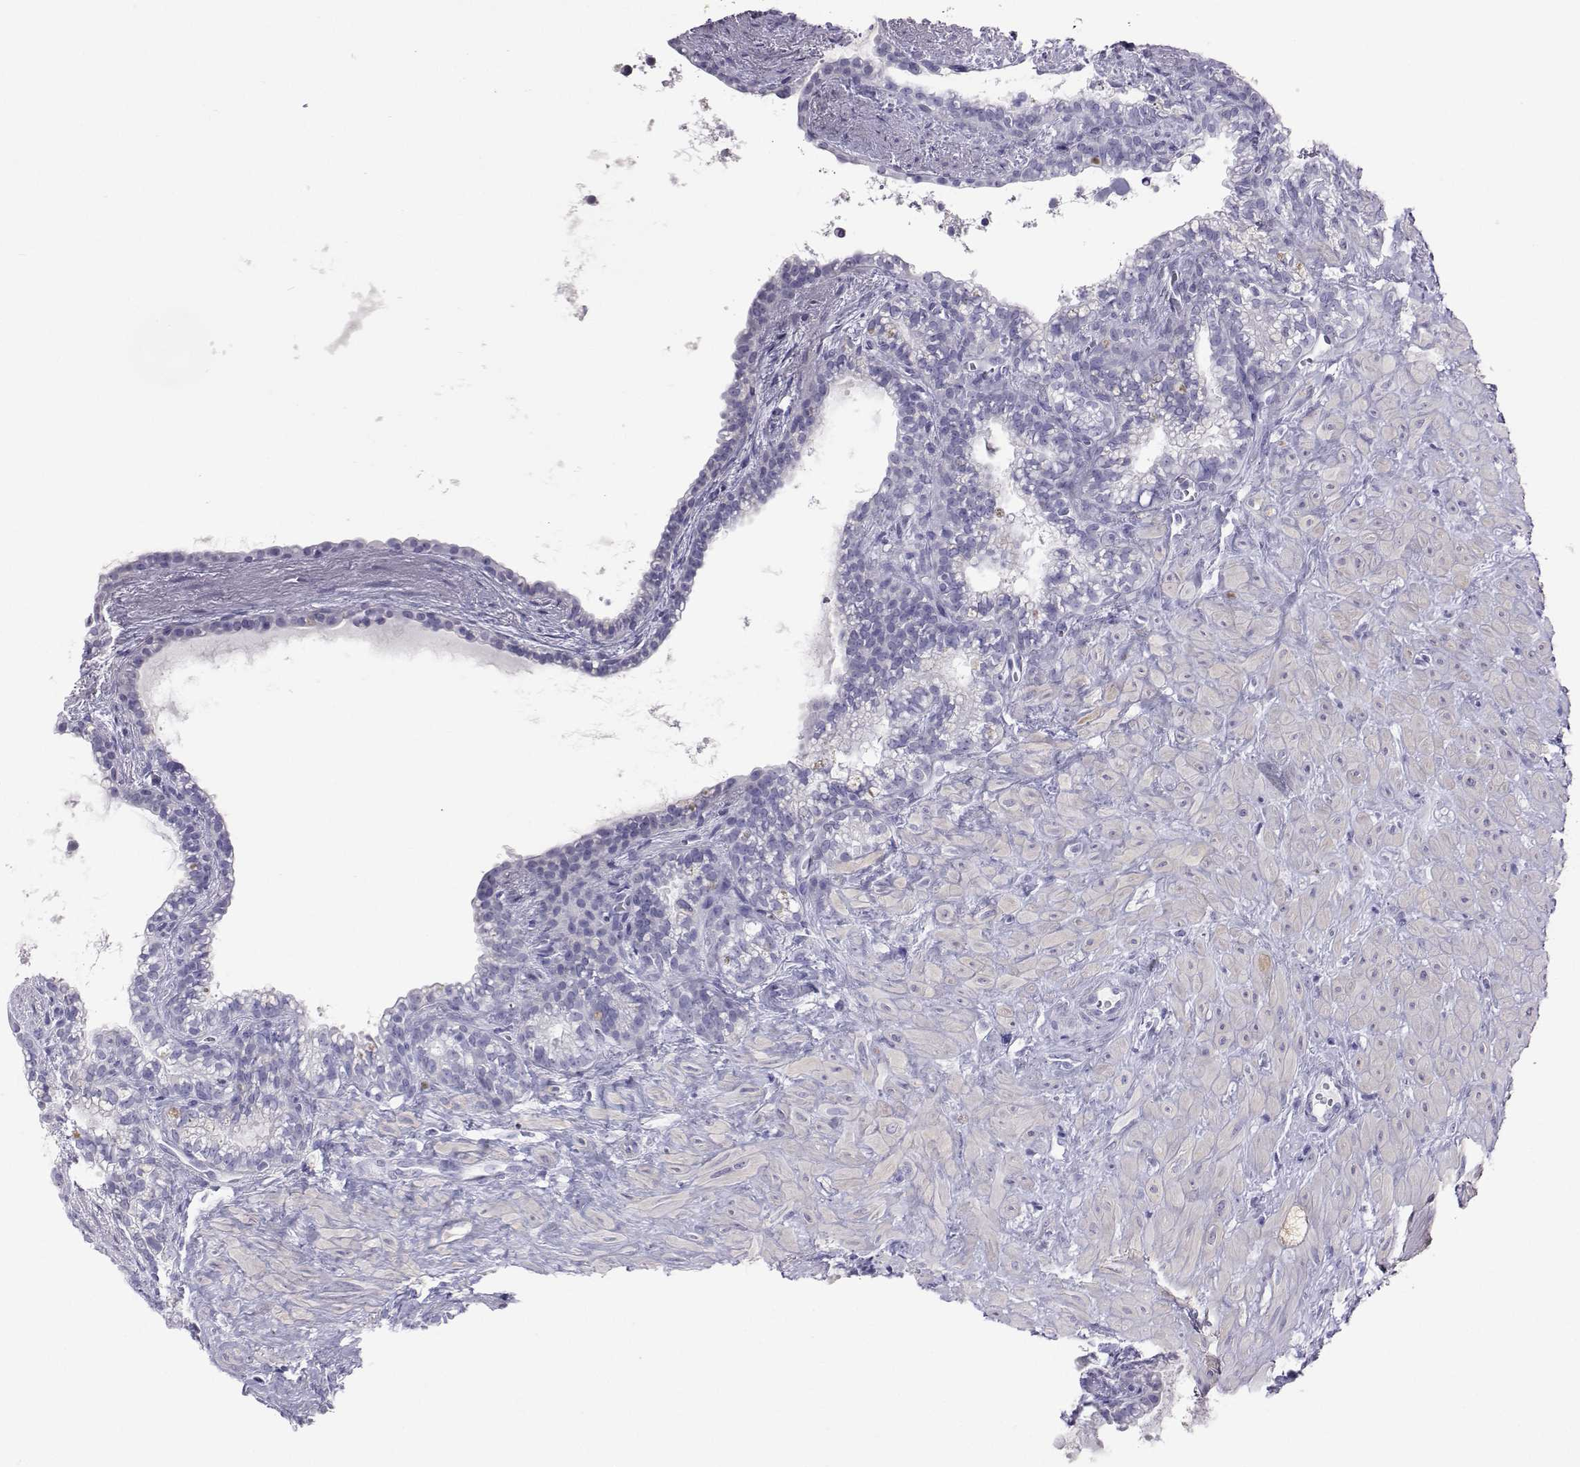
{"staining": {"intensity": "negative", "quantity": "none", "location": "none"}, "tissue": "seminal vesicle", "cell_type": "Glandular cells", "image_type": "normal", "snomed": [{"axis": "morphology", "description": "Normal tissue, NOS"}, {"axis": "topography", "description": "Seminal veicle"}], "caption": "A micrograph of seminal vesicle stained for a protein displays no brown staining in glandular cells.", "gene": "PLIN4", "patient": {"sex": "male", "age": 76}}